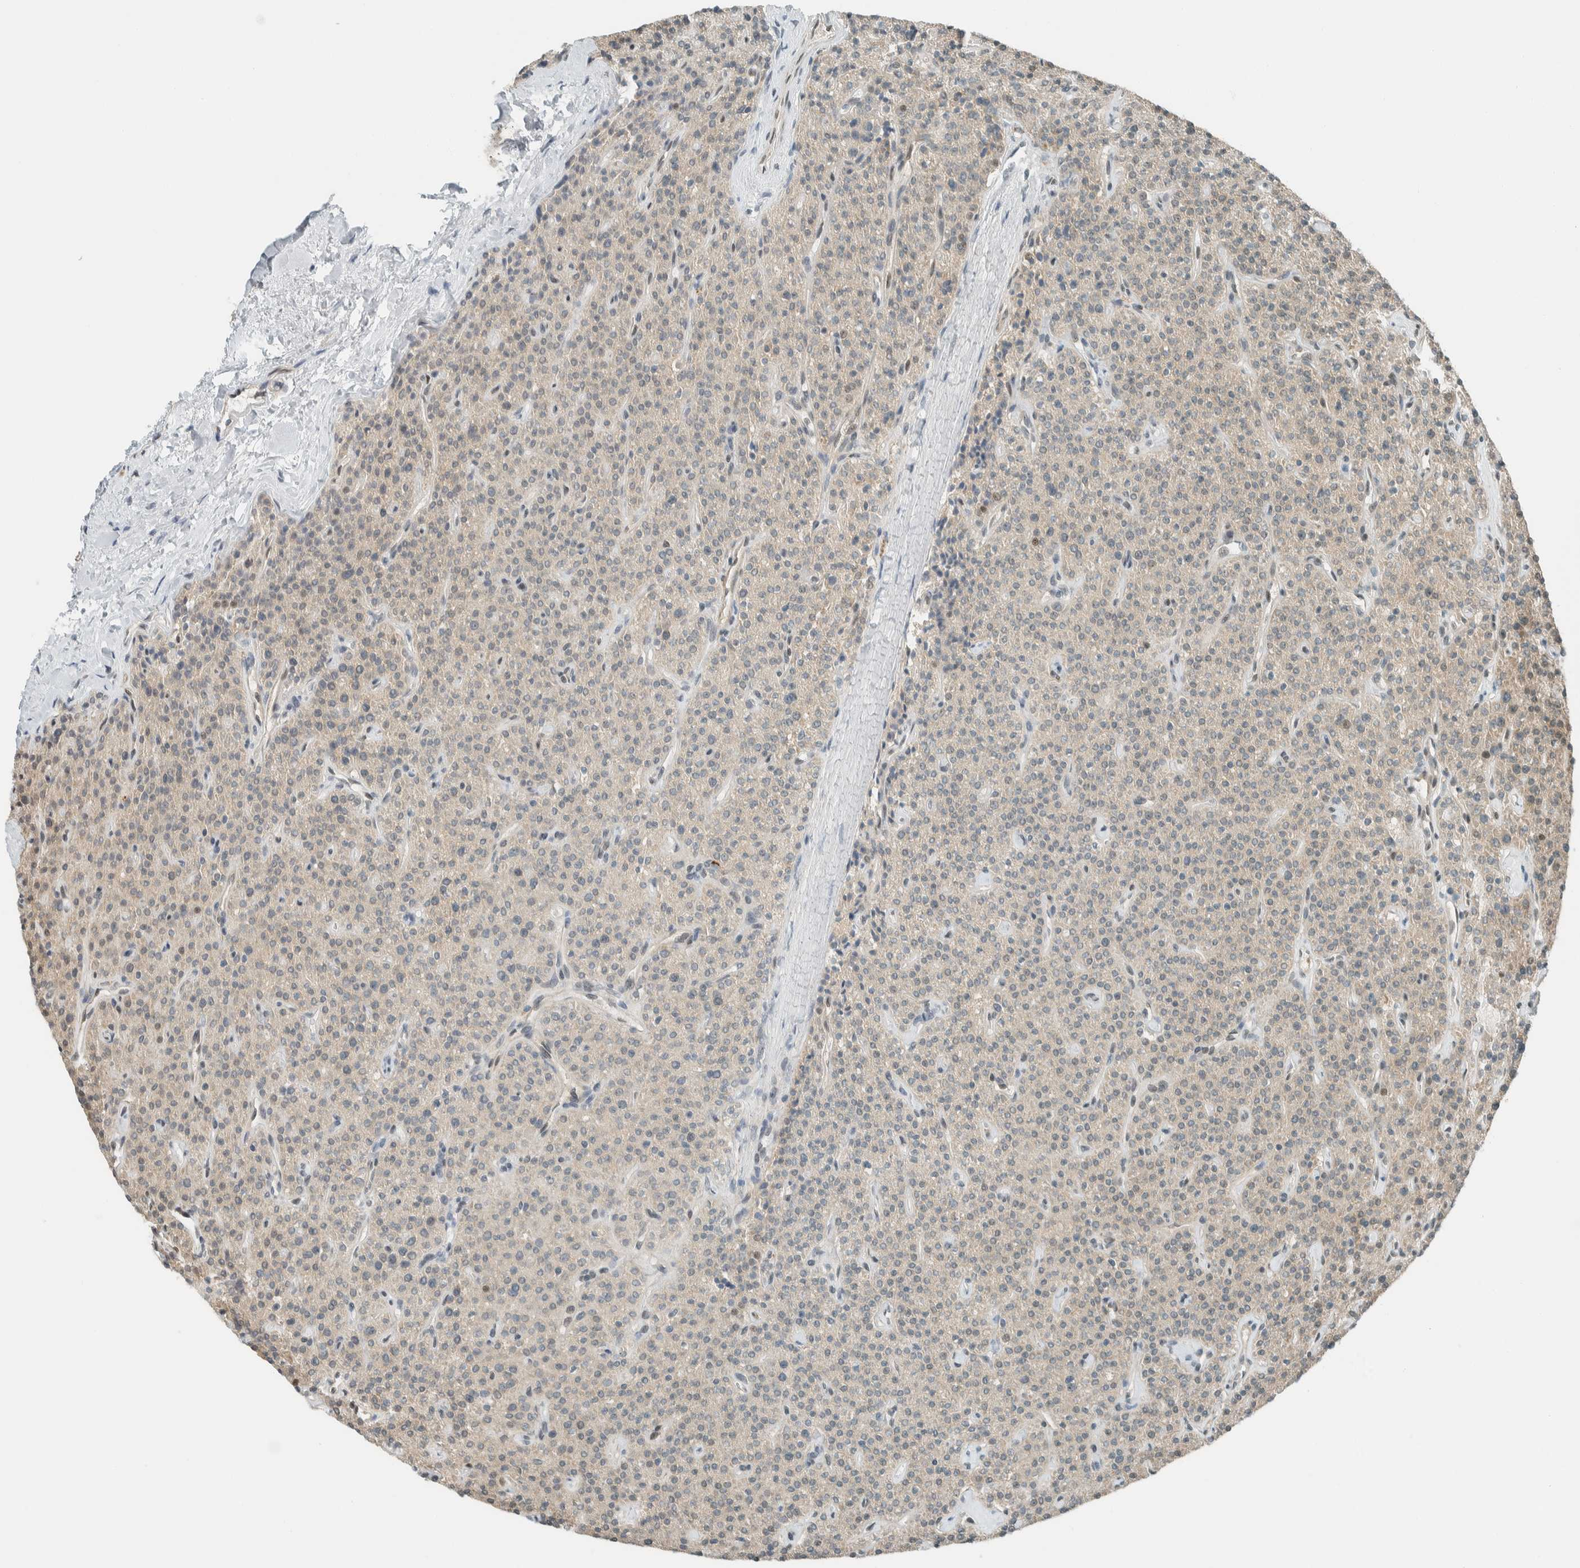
{"staining": {"intensity": "weak", "quantity": "25%-75%", "location": "cytoplasmic/membranous,nuclear"}, "tissue": "parathyroid gland", "cell_type": "Glandular cells", "image_type": "normal", "snomed": [{"axis": "morphology", "description": "Normal tissue, NOS"}, {"axis": "topography", "description": "Parathyroid gland"}], "caption": "DAB (3,3'-diaminobenzidine) immunohistochemical staining of unremarkable parathyroid gland shows weak cytoplasmic/membranous,nuclear protein staining in approximately 25%-75% of glandular cells. (DAB (3,3'-diaminobenzidine) = brown stain, brightfield microscopy at high magnification).", "gene": "NIBAN2", "patient": {"sex": "male", "age": 46}}